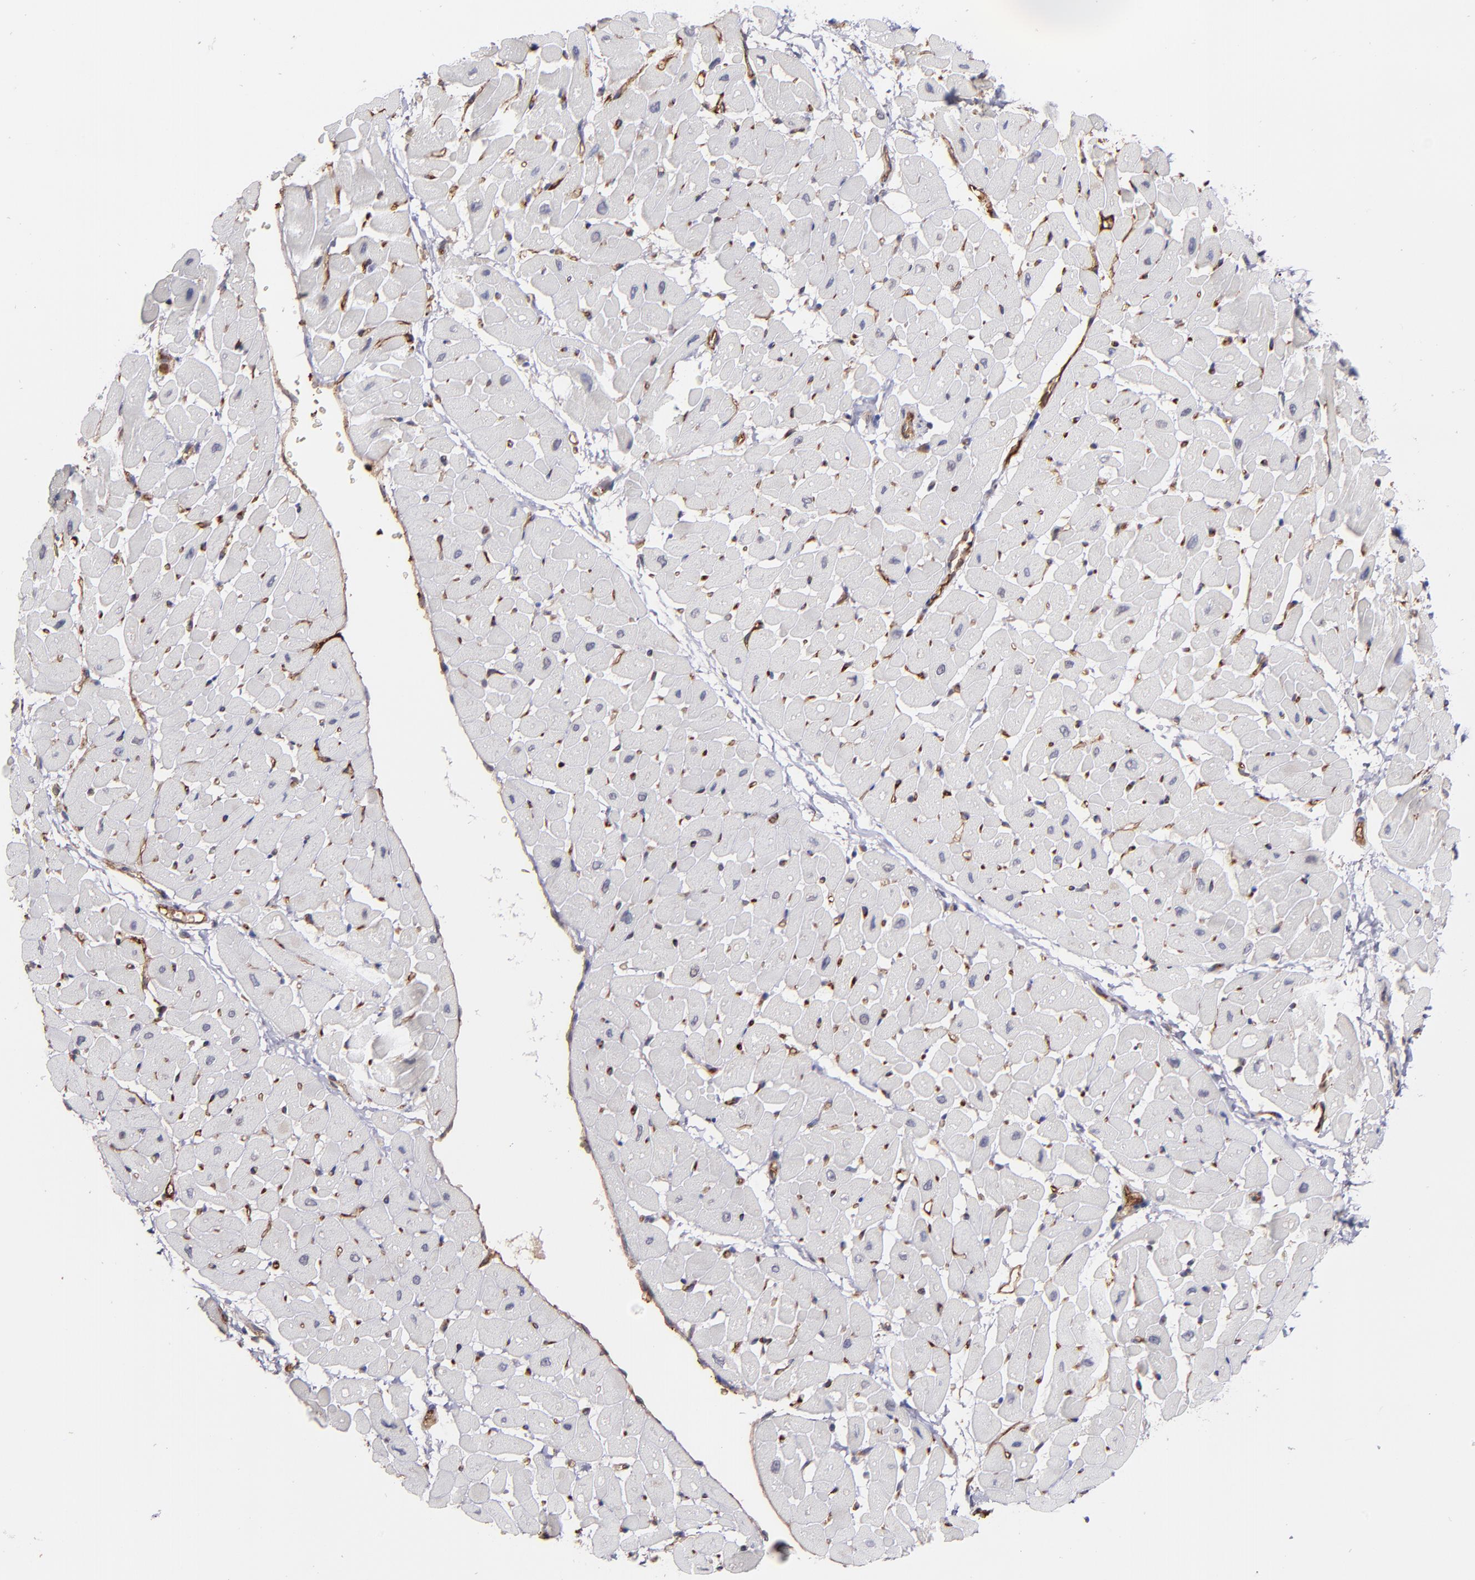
{"staining": {"intensity": "negative", "quantity": "none", "location": "none"}, "tissue": "heart muscle", "cell_type": "Cardiomyocytes", "image_type": "normal", "snomed": [{"axis": "morphology", "description": "Normal tissue, NOS"}, {"axis": "topography", "description": "Heart"}], "caption": "Cardiomyocytes show no significant protein expression in normal heart muscle.", "gene": "ICAM1", "patient": {"sex": "male", "age": 45}}